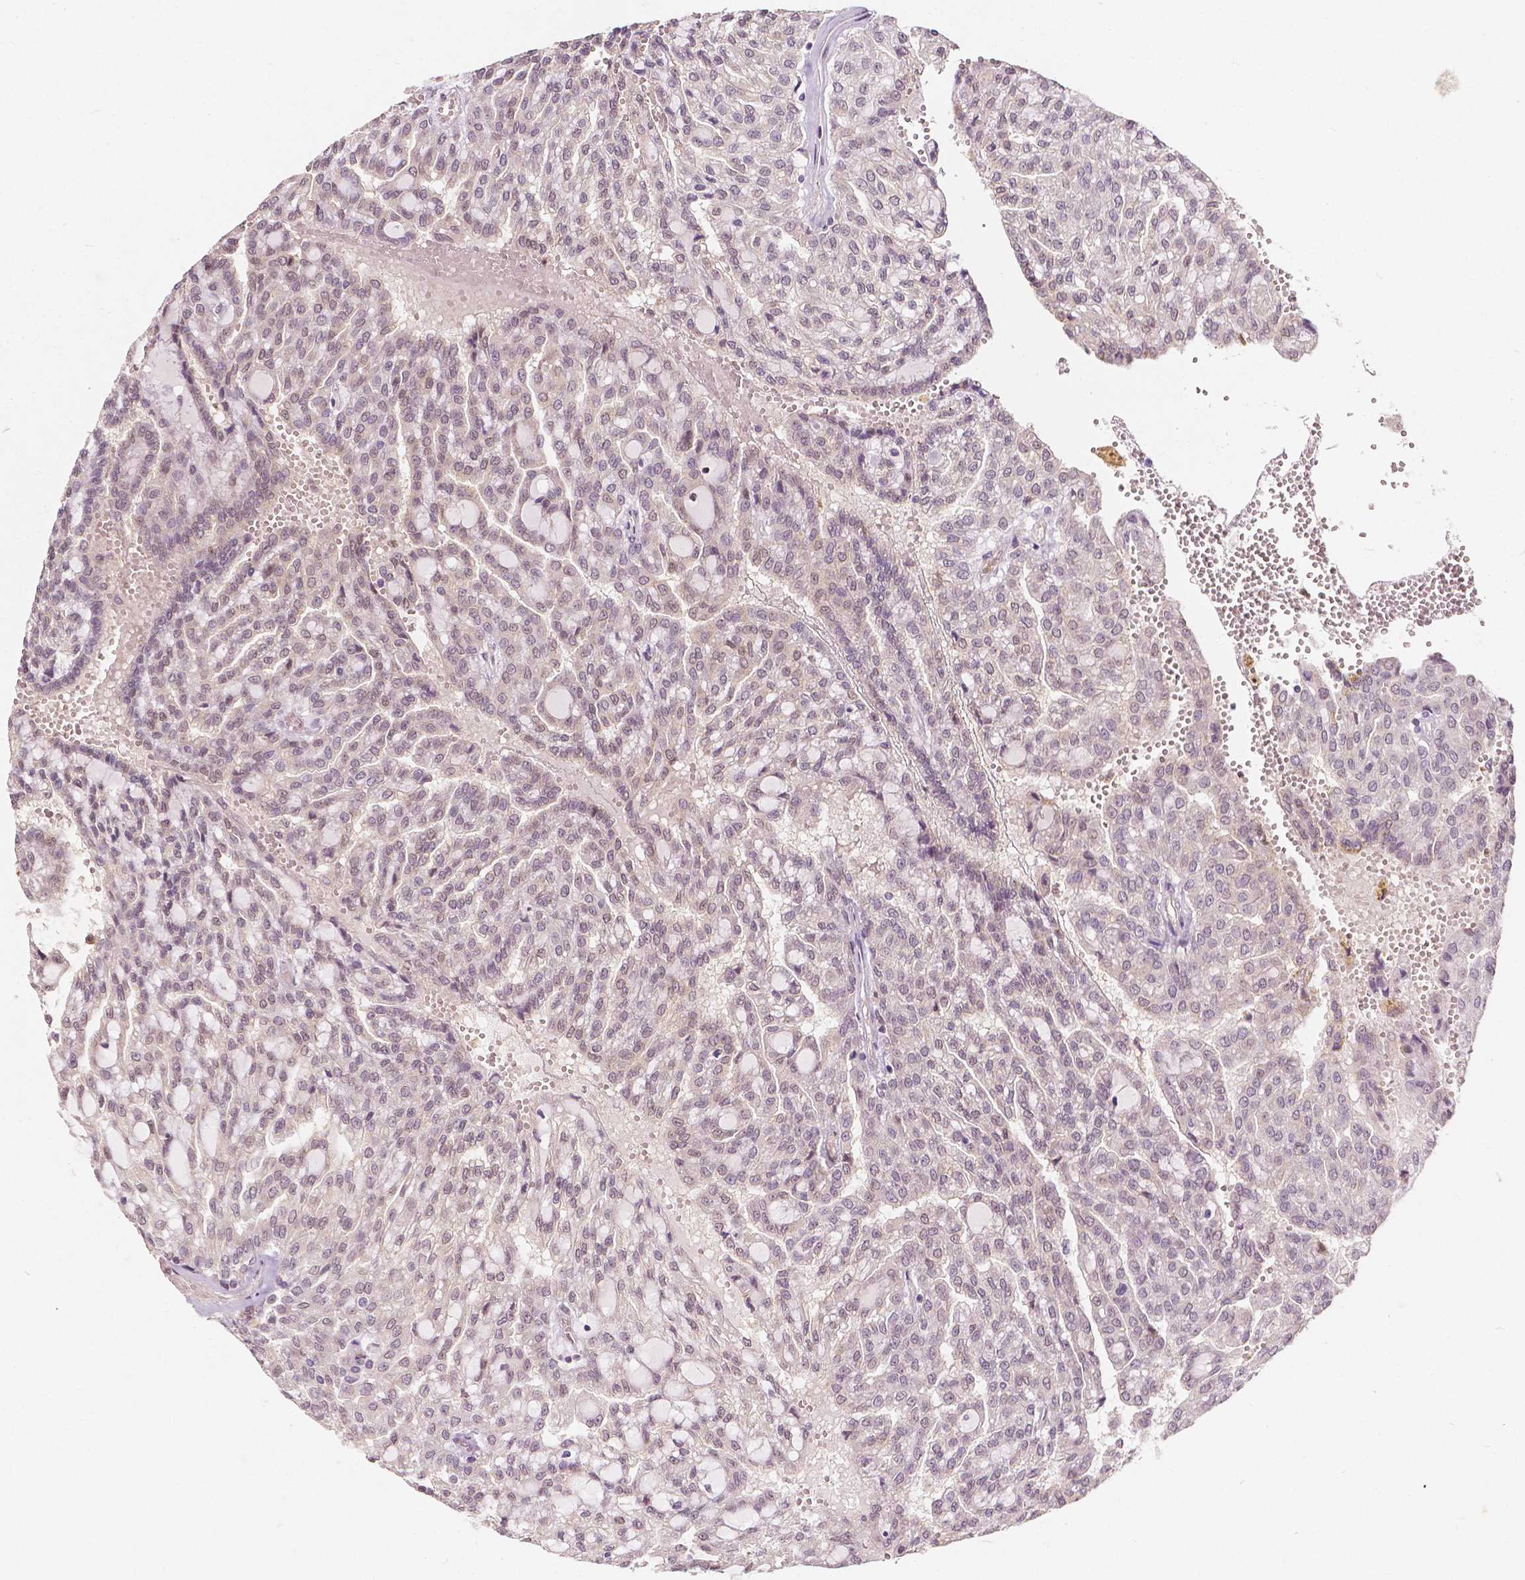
{"staining": {"intensity": "weak", "quantity": "<25%", "location": "nuclear"}, "tissue": "renal cancer", "cell_type": "Tumor cells", "image_type": "cancer", "snomed": [{"axis": "morphology", "description": "Adenocarcinoma, NOS"}, {"axis": "topography", "description": "Kidney"}], "caption": "DAB (3,3'-diaminobenzidine) immunohistochemical staining of human adenocarcinoma (renal) demonstrates no significant staining in tumor cells.", "gene": "NAPRT", "patient": {"sex": "male", "age": 63}}